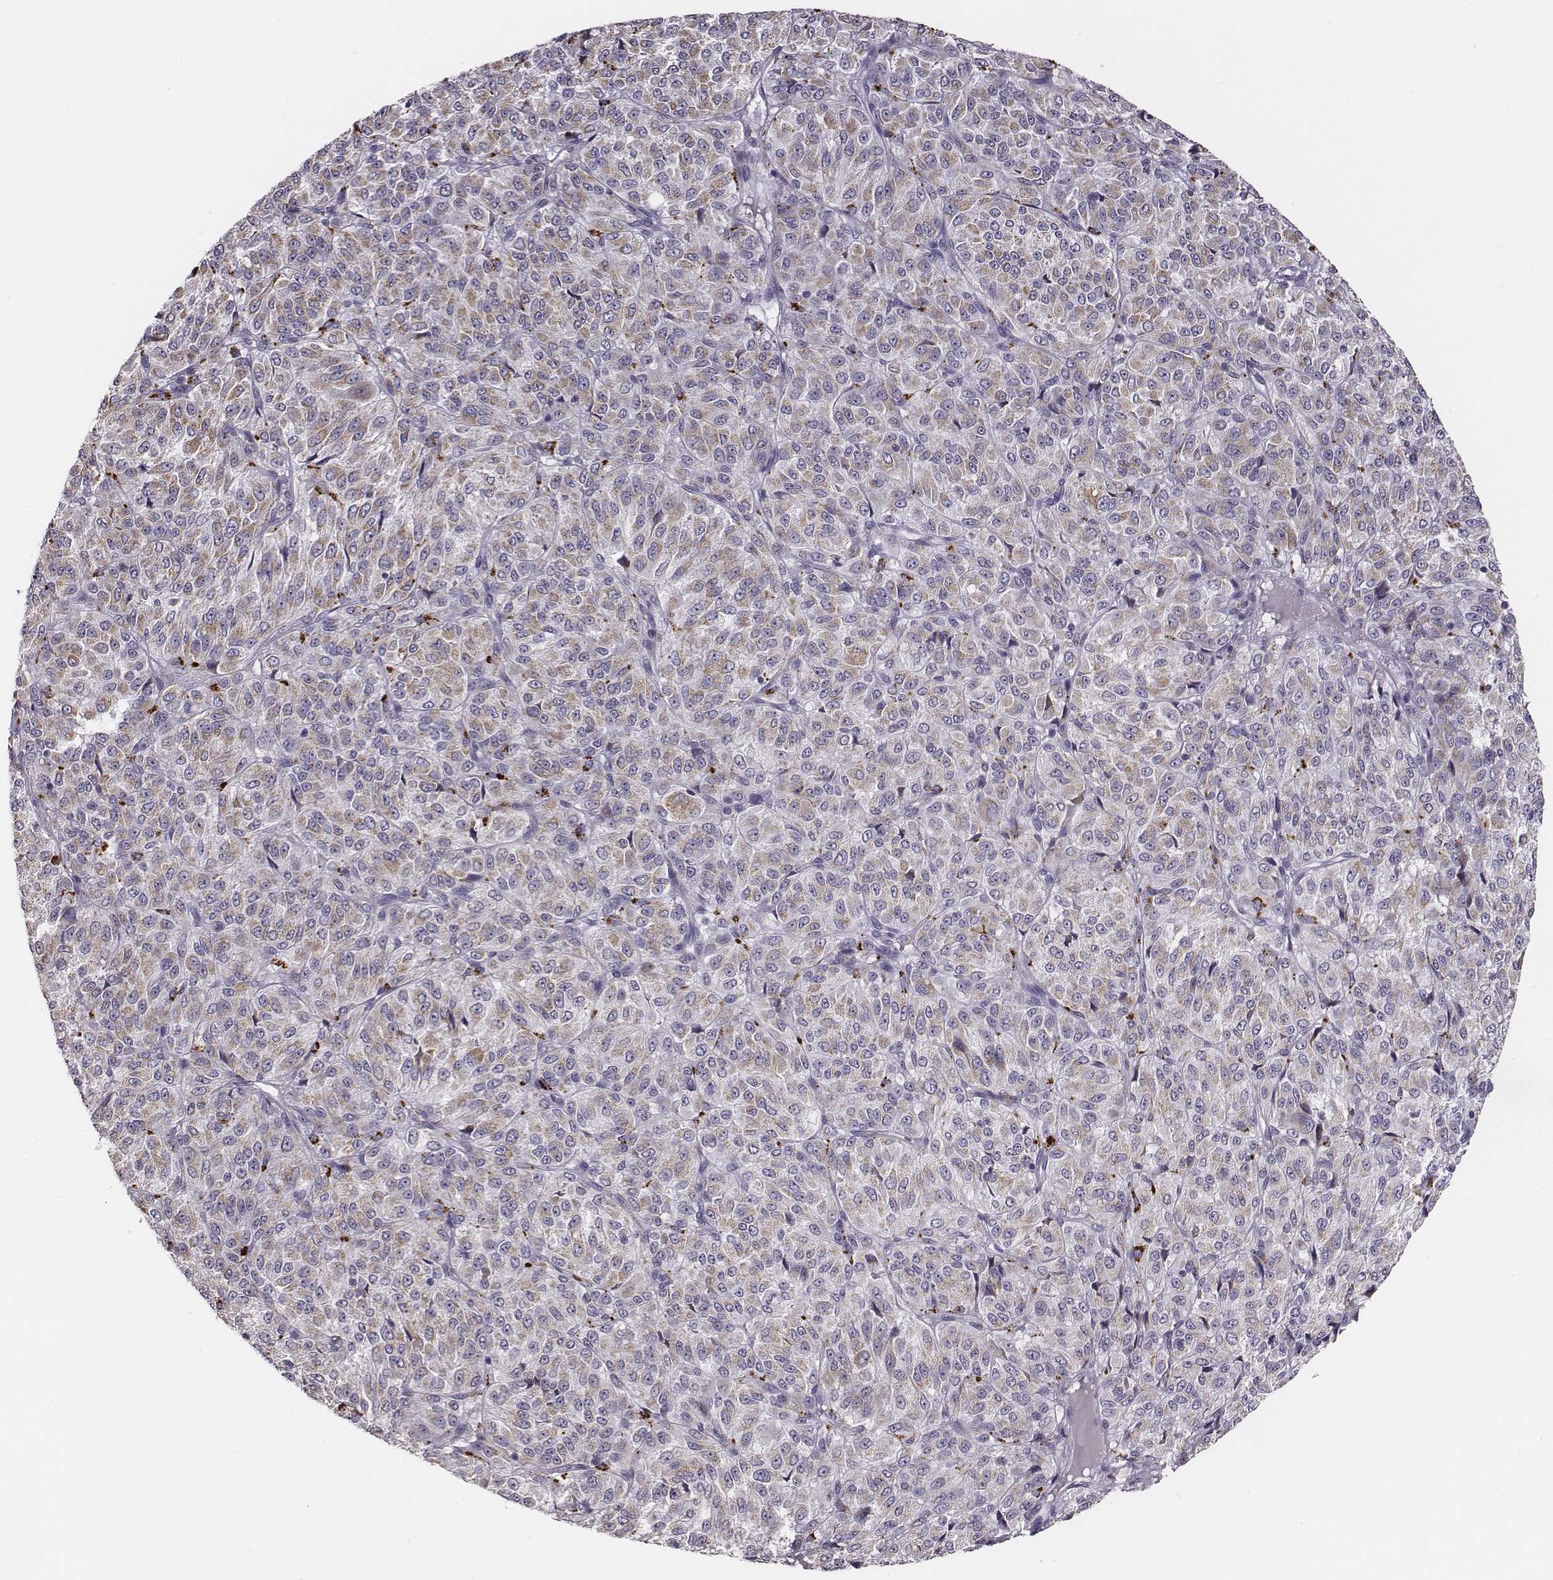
{"staining": {"intensity": "weak", "quantity": "25%-75%", "location": "cytoplasmic/membranous"}, "tissue": "melanoma", "cell_type": "Tumor cells", "image_type": "cancer", "snomed": [{"axis": "morphology", "description": "Malignant melanoma, Metastatic site"}, {"axis": "topography", "description": "Brain"}], "caption": "Immunohistochemical staining of melanoma reveals low levels of weak cytoplasmic/membranous positivity in approximately 25%-75% of tumor cells.", "gene": "UBL4B", "patient": {"sex": "female", "age": 56}}